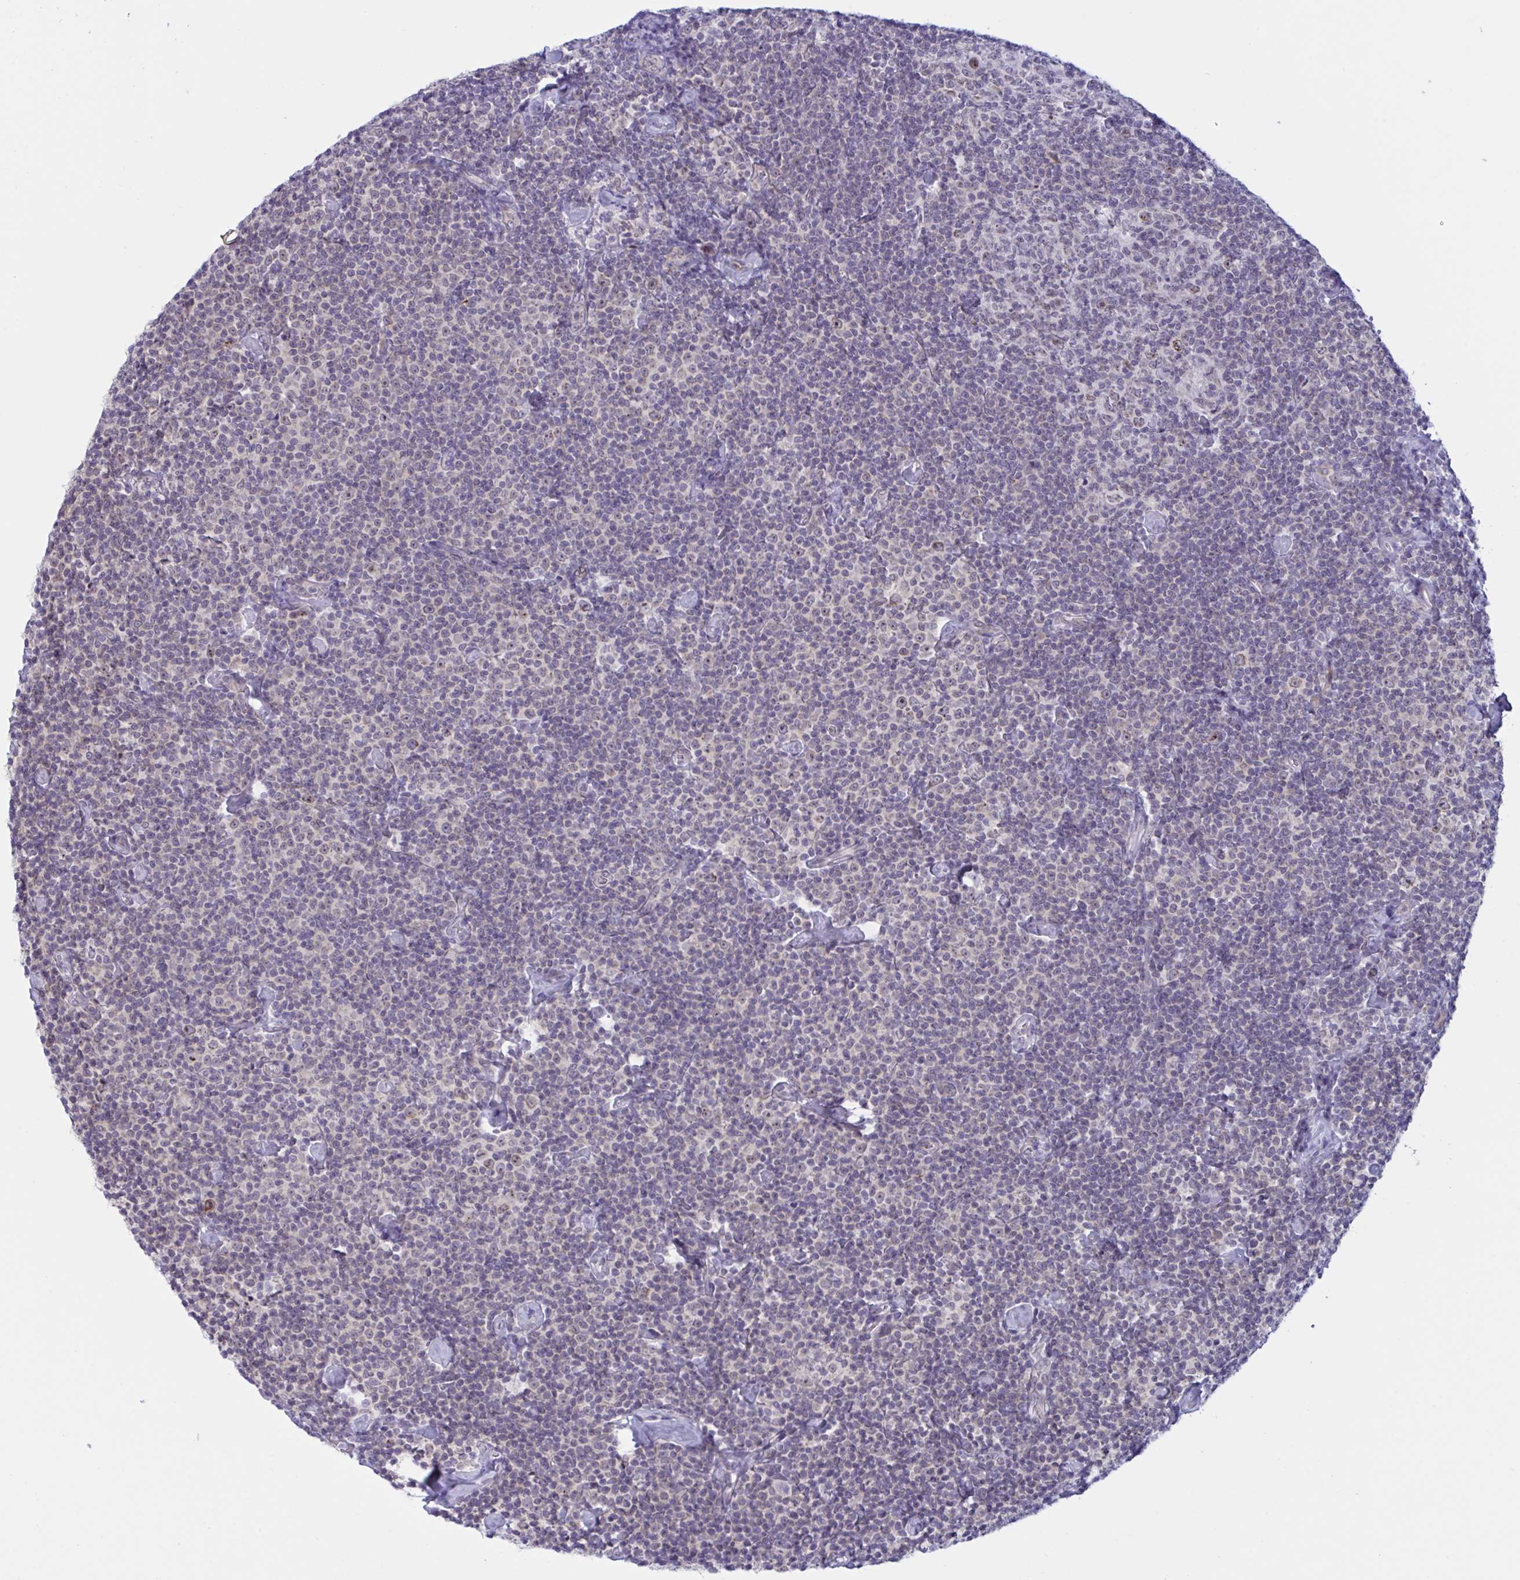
{"staining": {"intensity": "weak", "quantity": "<25%", "location": "nuclear"}, "tissue": "lymphoma", "cell_type": "Tumor cells", "image_type": "cancer", "snomed": [{"axis": "morphology", "description": "Malignant lymphoma, non-Hodgkin's type, Low grade"}, {"axis": "topography", "description": "Lymph node"}], "caption": "A high-resolution histopathology image shows immunohistochemistry (IHC) staining of low-grade malignant lymphoma, non-Hodgkin's type, which demonstrates no significant positivity in tumor cells. (Immunohistochemistry (ihc), brightfield microscopy, high magnification).", "gene": "DOCK11", "patient": {"sex": "male", "age": 81}}